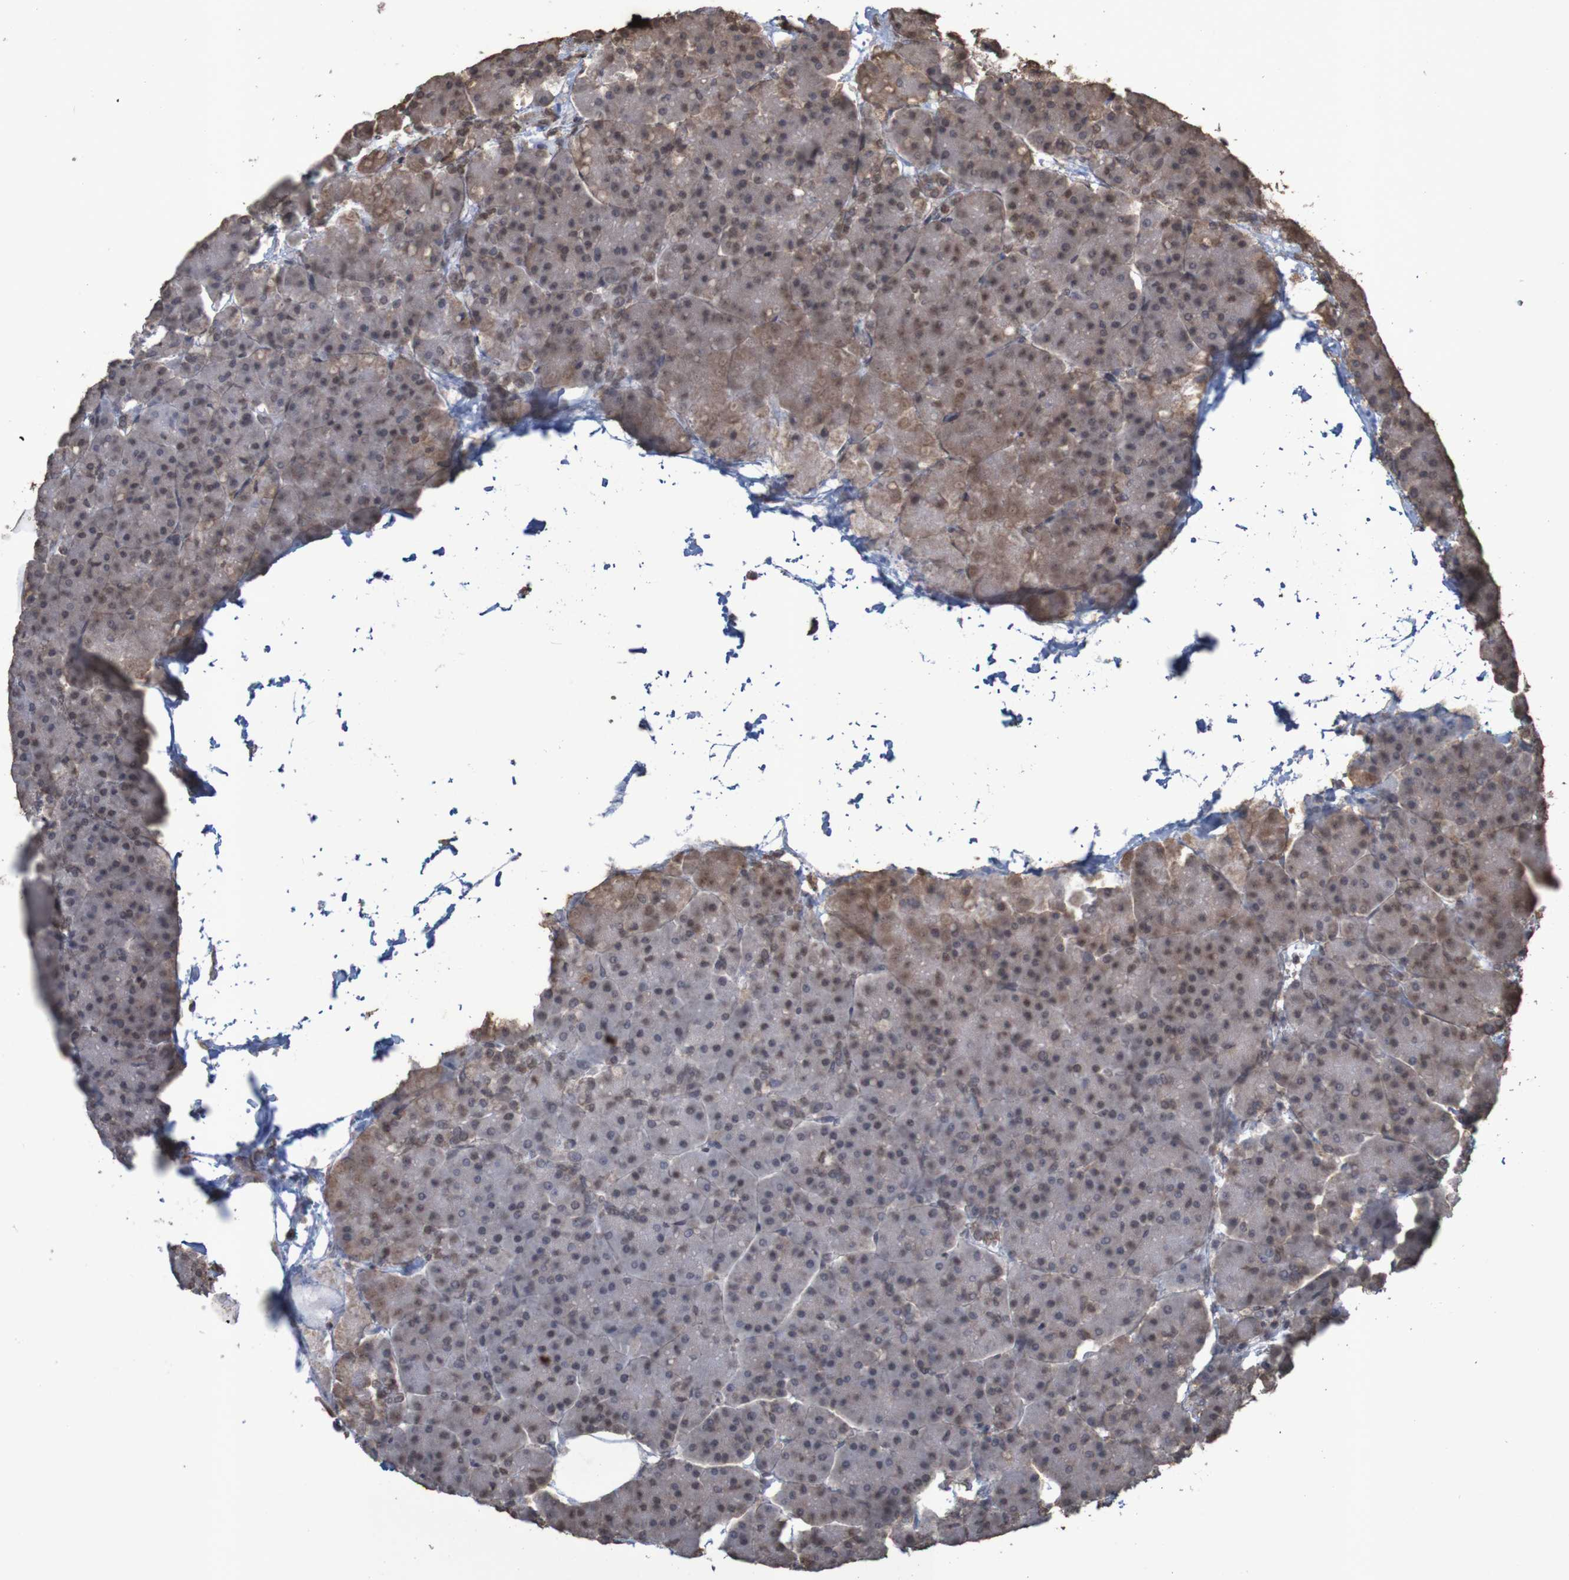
{"staining": {"intensity": "moderate", "quantity": "<25%", "location": "cytoplasmic/membranous"}, "tissue": "pancreas", "cell_type": "Exocrine glandular cells", "image_type": "normal", "snomed": [{"axis": "morphology", "description": "Normal tissue, NOS"}, {"axis": "topography", "description": "Pancreas"}], "caption": "Exocrine glandular cells demonstrate low levels of moderate cytoplasmic/membranous expression in about <25% of cells in benign pancreas.", "gene": "GFI1", "patient": {"sex": "female", "age": 70}}